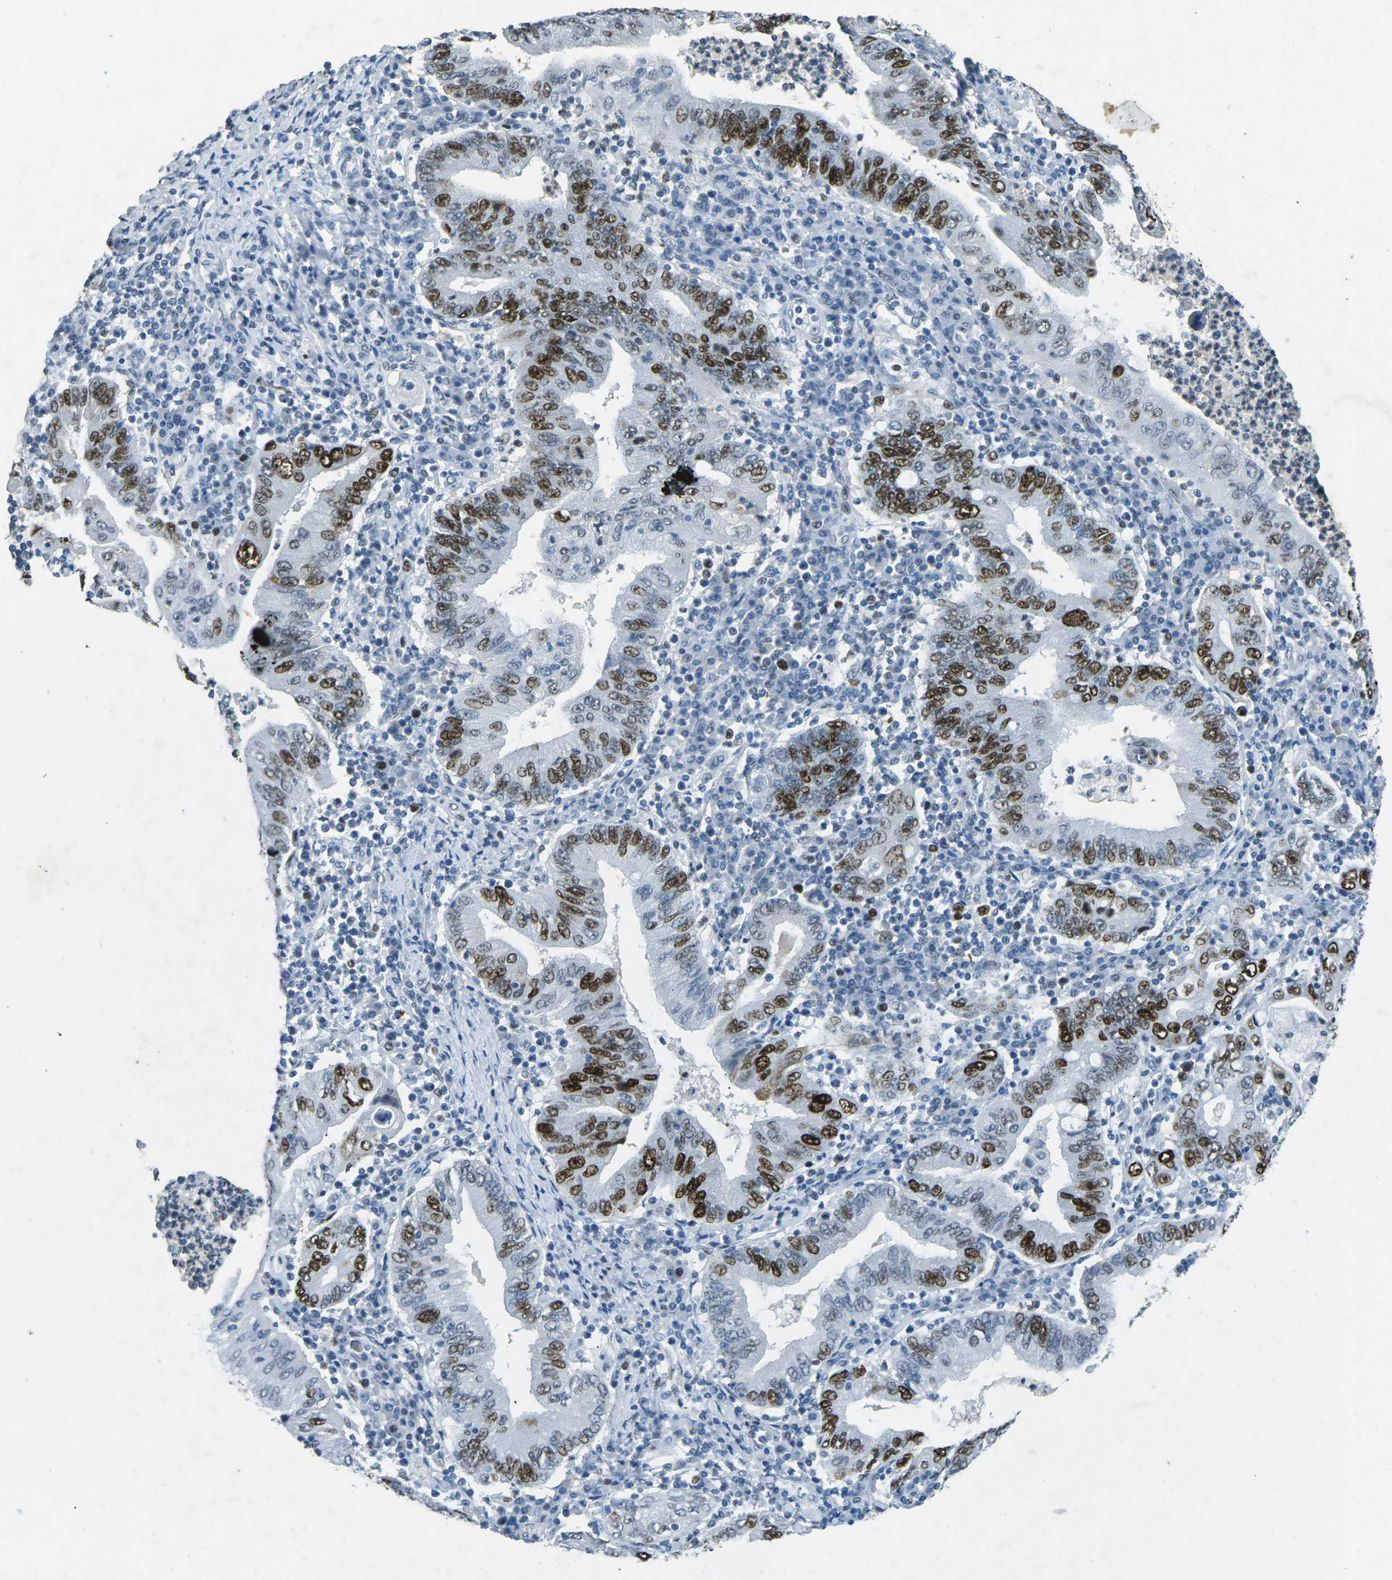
{"staining": {"intensity": "moderate", "quantity": ">75%", "location": "nuclear"}, "tissue": "stomach cancer", "cell_type": "Tumor cells", "image_type": "cancer", "snomed": [{"axis": "morphology", "description": "Normal tissue, NOS"}, {"axis": "morphology", "description": "Adenocarcinoma, NOS"}, {"axis": "topography", "description": "Esophagus"}, {"axis": "topography", "description": "Stomach, upper"}, {"axis": "topography", "description": "Peripheral nerve tissue"}], "caption": "Moderate nuclear staining is present in approximately >75% of tumor cells in stomach cancer (adenocarcinoma).", "gene": "RB1", "patient": {"sex": "male", "age": 62}}